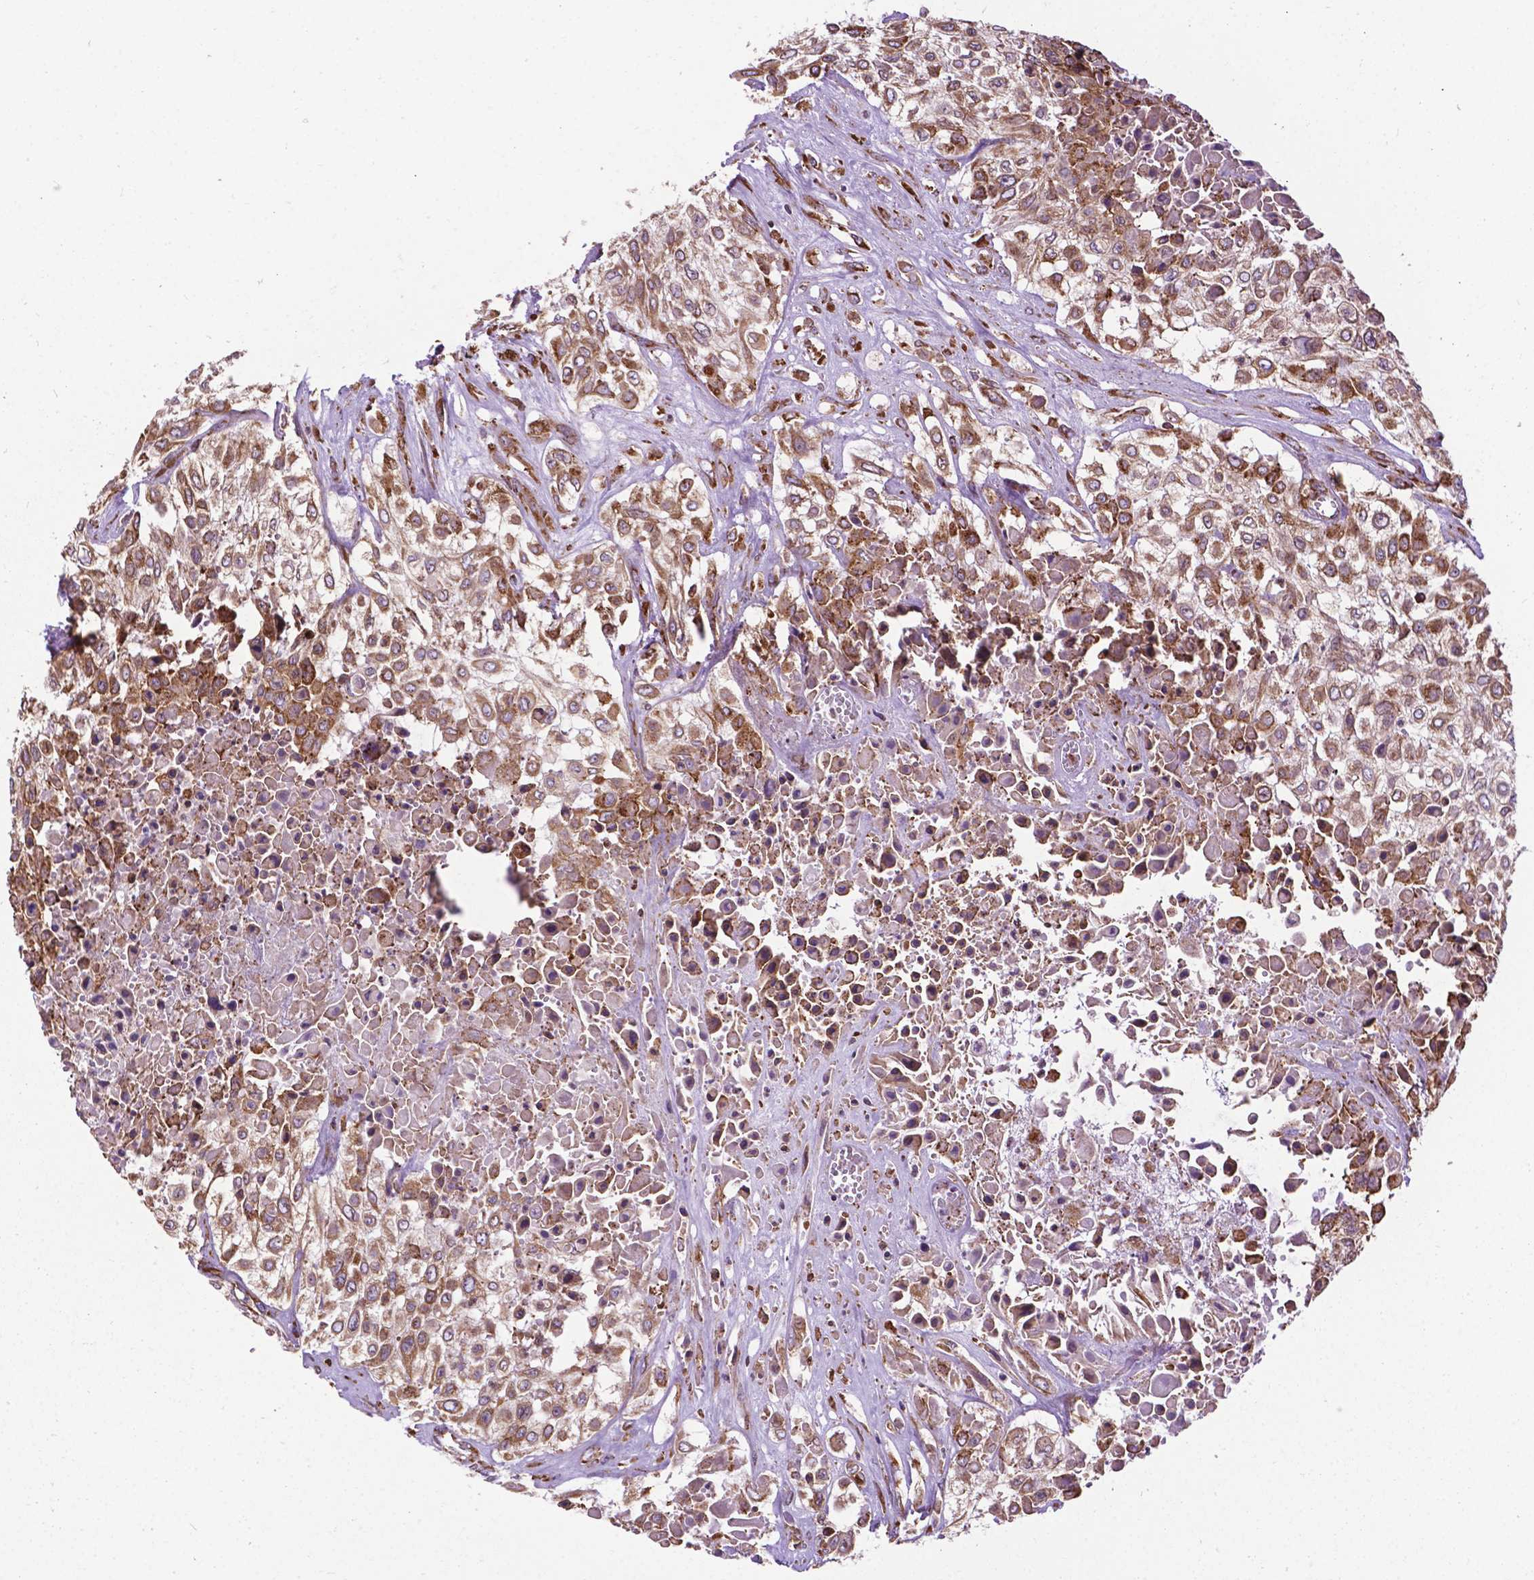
{"staining": {"intensity": "moderate", "quantity": ">75%", "location": "cytoplasmic/membranous"}, "tissue": "urothelial cancer", "cell_type": "Tumor cells", "image_type": "cancer", "snomed": [{"axis": "morphology", "description": "Urothelial carcinoma, High grade"}, {"axis": "topography", "description": "Urinary bladder"}], "caption": "Urothelial carcinoma (high-grade) stained for a protein (brown) exhibits moderate cytoplasmic/membranous positive expression in approximately >75% of tumor cells.", "gene": "GANAB", "patient": {"sex": "male", "age": 57}}